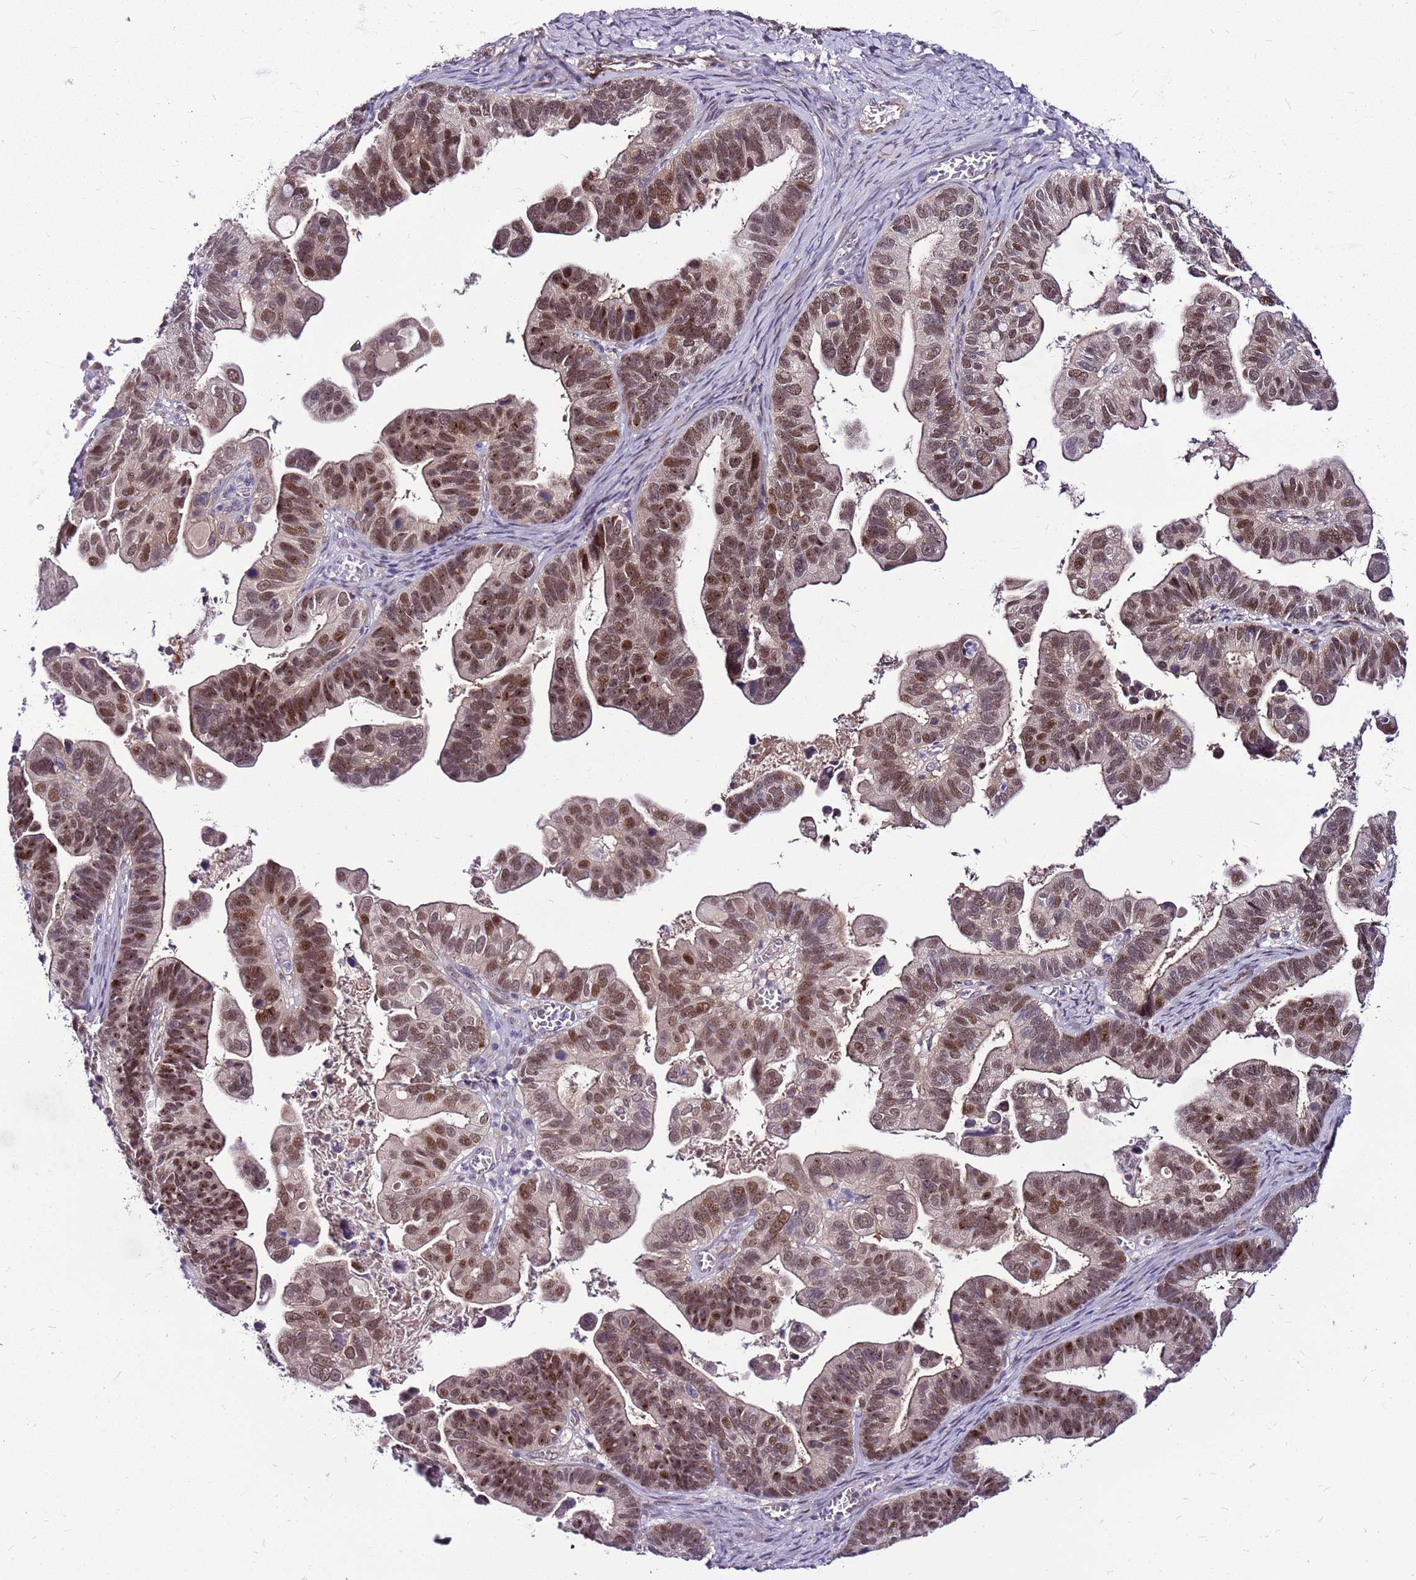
{"staining": {"intensity": "moderate", "quantity": ">75%", "location": "nuclear"}, "tissue": "ovarian cancer", "cell_type": "Tumor cells", "image_type": "cancer", "snomed": [{"axis": "morphology", "description": "Cystadenocarcinoma, serous, NOS"}, {"axis": "topography", "description": "Ovary"}], "caption": "A brown stain highlights moderate nuclear positivity of a protein in human ovarian cancer (serous cystadenocarcinoma) tumor cells. The staining is performed using DAB (3,3'-diaminobenzidine) brown chromogen to label protein expression. The nuclei are counter-stained blue using hematoxylin.", "gene": "POLE3", "patient": {"sex": "female", "age": 56}}